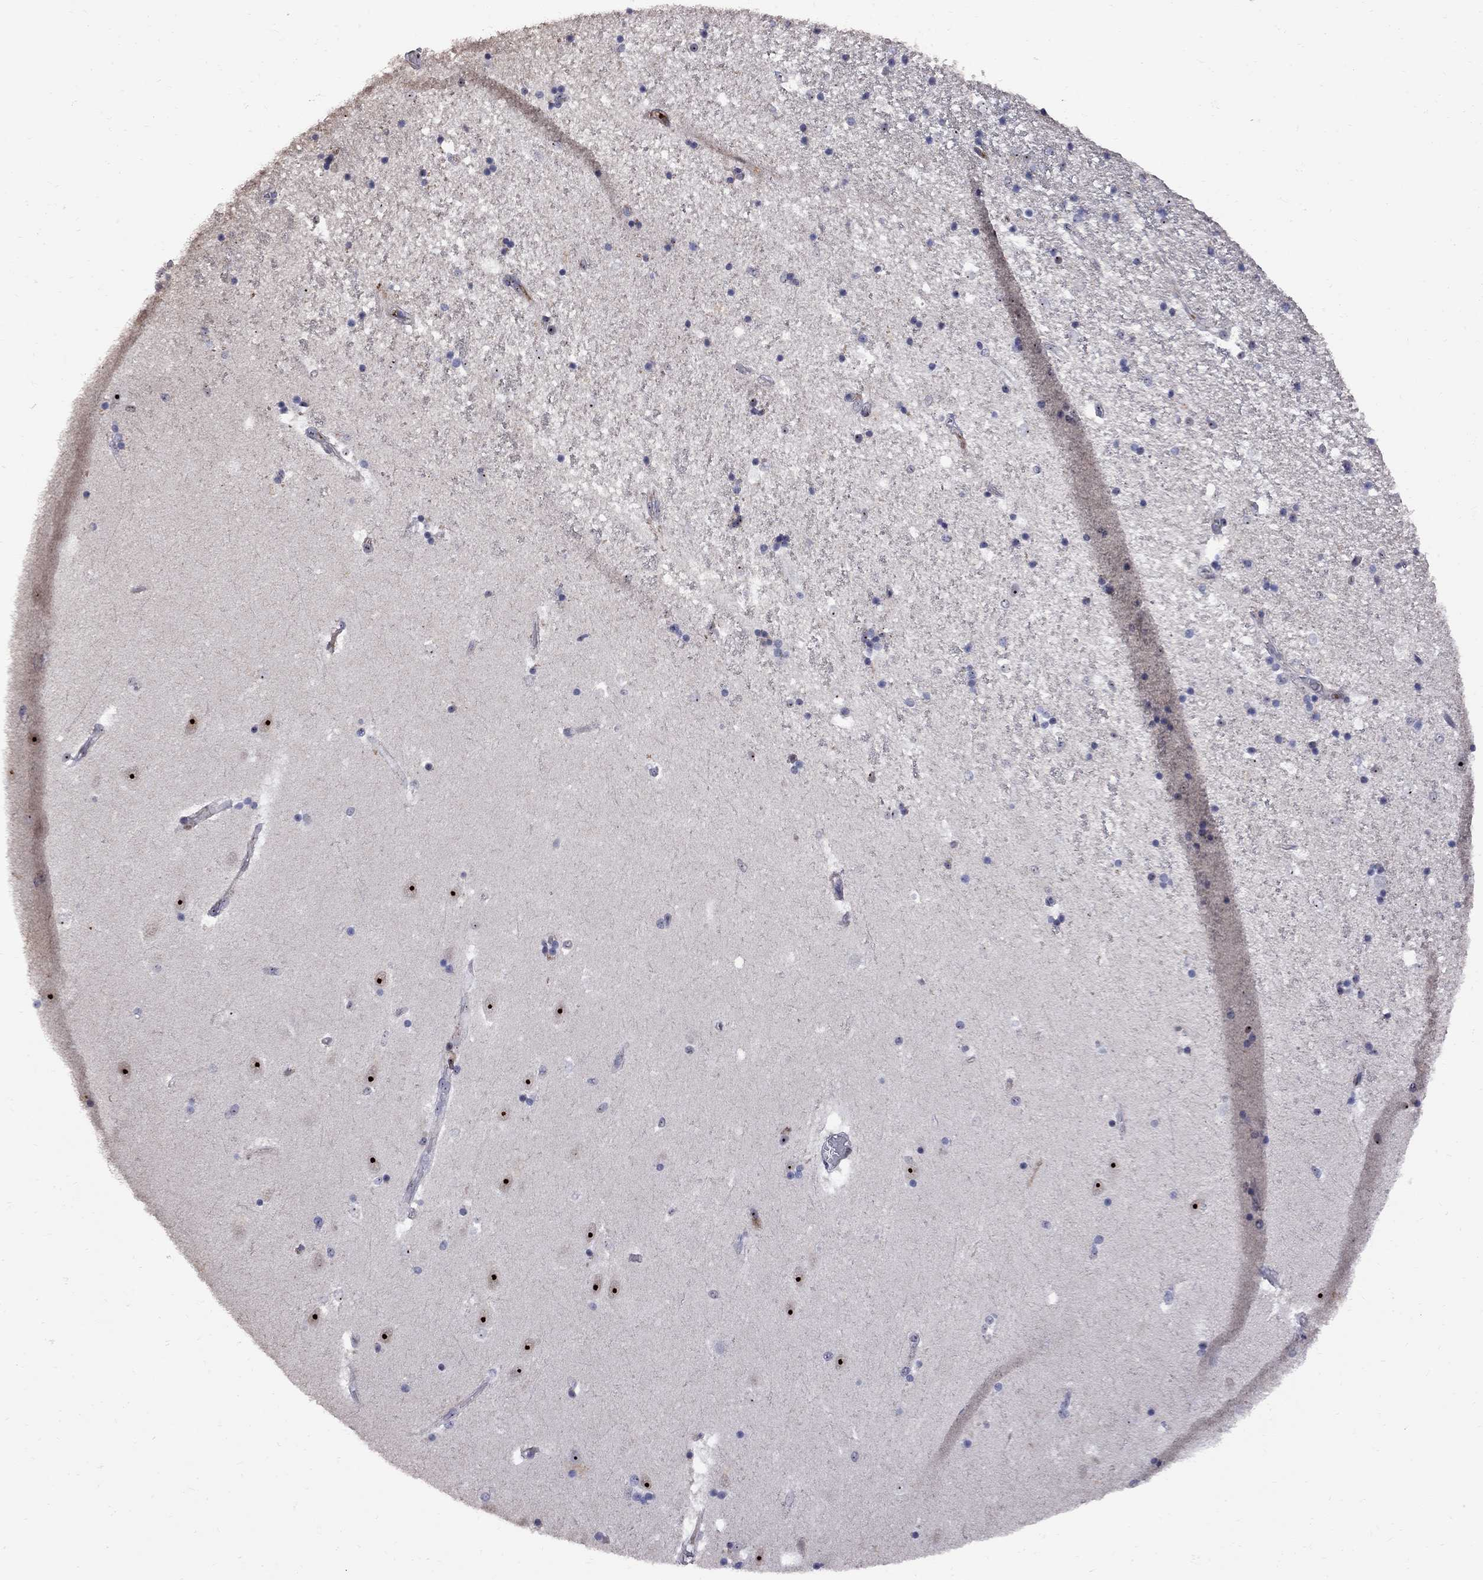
{"staining": {"intensity": "moderate", "quantity": "<25%", "location": "nuclear"}, "tissue": "hippocampus", "cell_type": "Glial cells", "image_type": "normal", "snomed": [{"axis": "morphology", "description": "Normal tissue, NOS"}, {"axis": "topography", "description": "Hippocampus"}], "caption": "Immunohistochemistry photomicrograph of unremarkable human hippocampus stained for a protein (brown), which reveals low levels of moderate nuclear positivity in about <25% of glial cells.", "gene": "DHX33", "patient": {"sex": "male", "age": 49}}